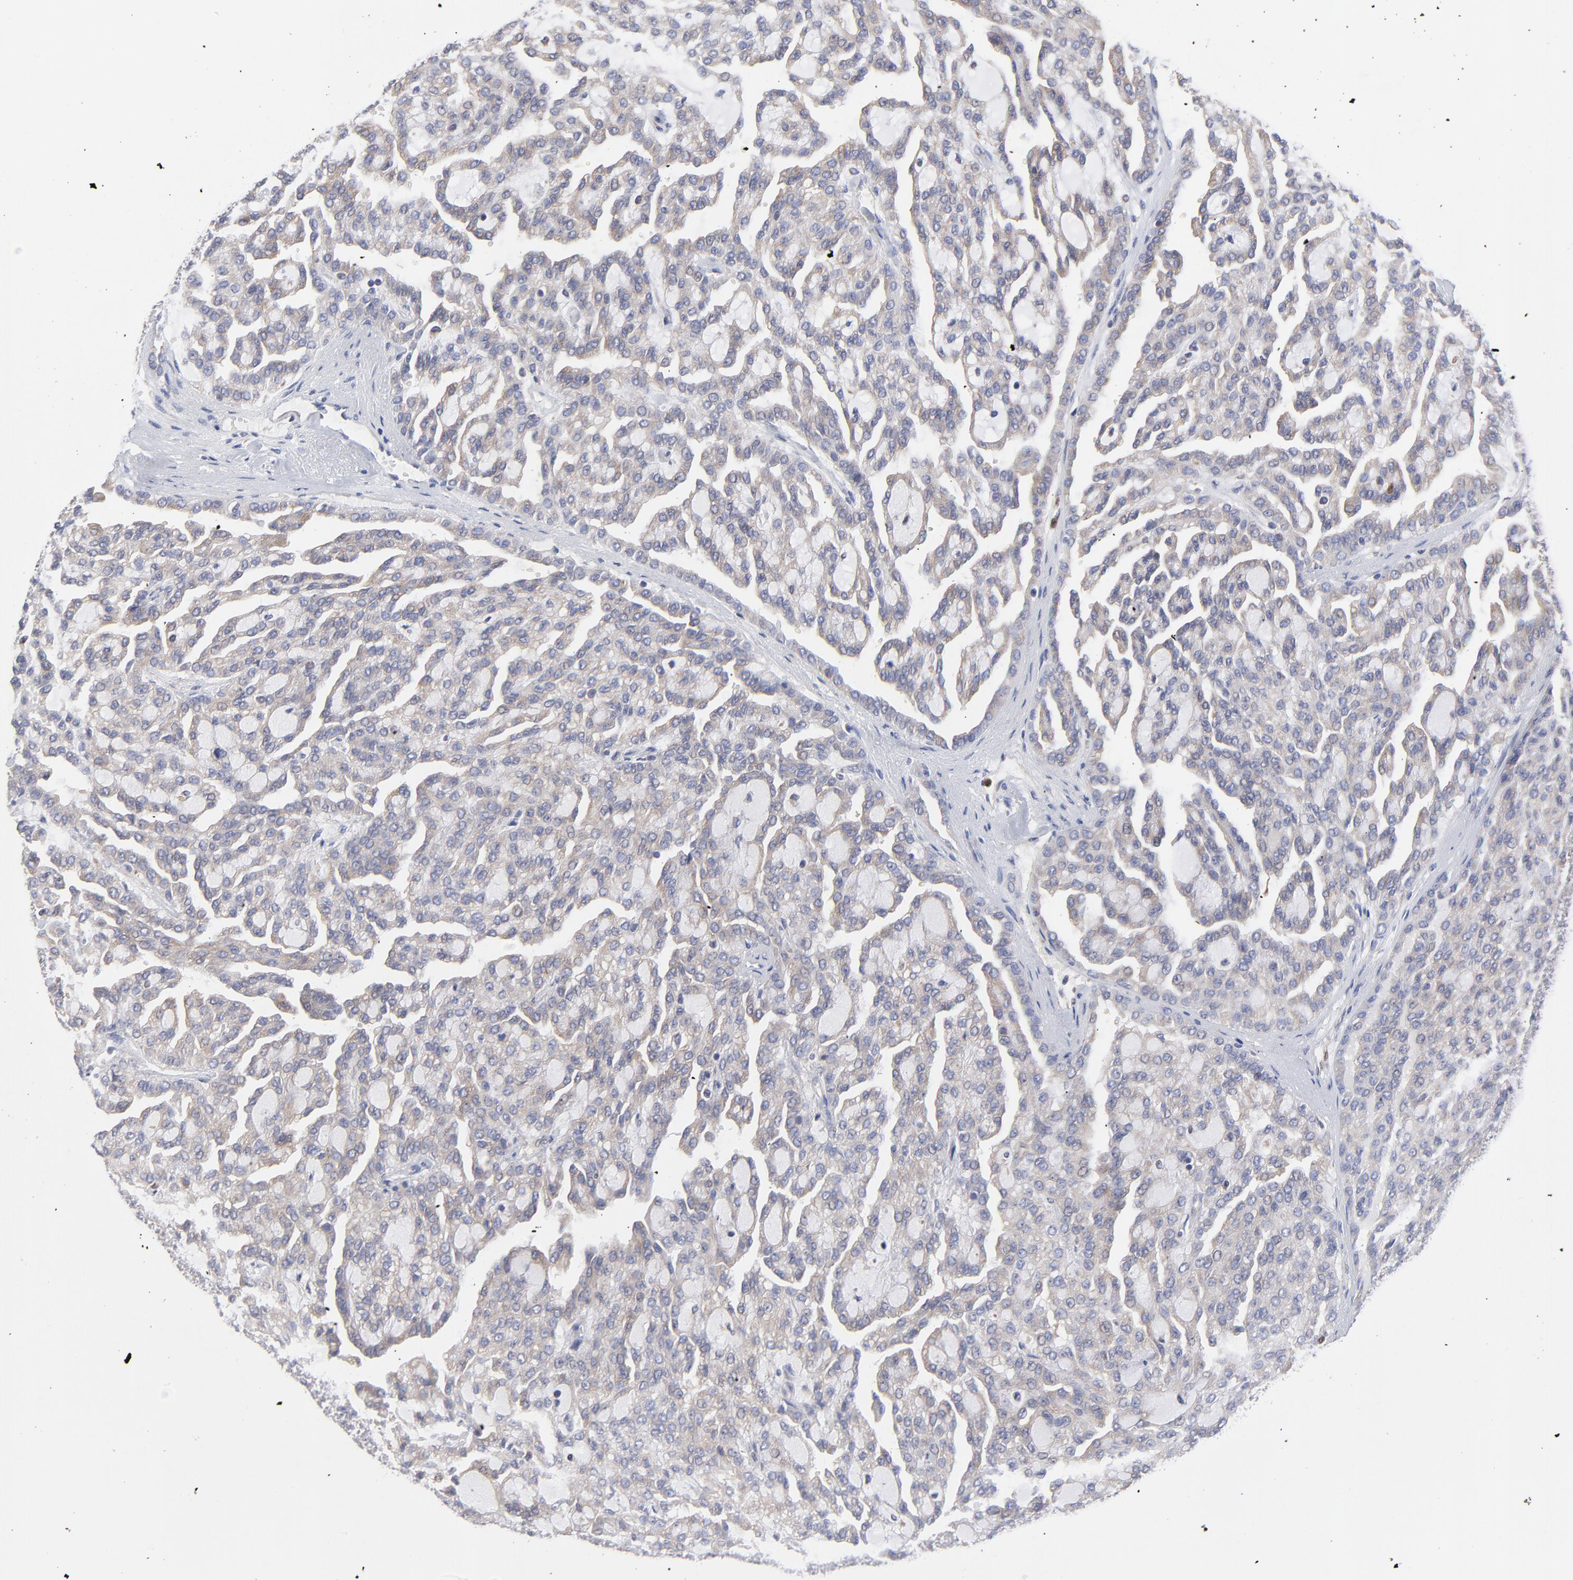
{"staining": {"intensity": "weak", "quantity": ">75%", "location": "cytoplasmic/membranous"}, "tissue": "renal cancer", "cell_type": "Tumor cells", "image_type": "cancer", "snomed": [{"axis": "morphology", "description": "Adenocarcinoma, NOS"}, {"axis": "topography", "description": "Kidney"}], "caption": "Brown immunohistochemical staining in adenocarcinoma (renal) demonstrates weak cytoplasmic/membranous positivity in about >75% of tumor cells.", "gene": "MOSPD2", "patient": {"sex": "male", "age": 63}}